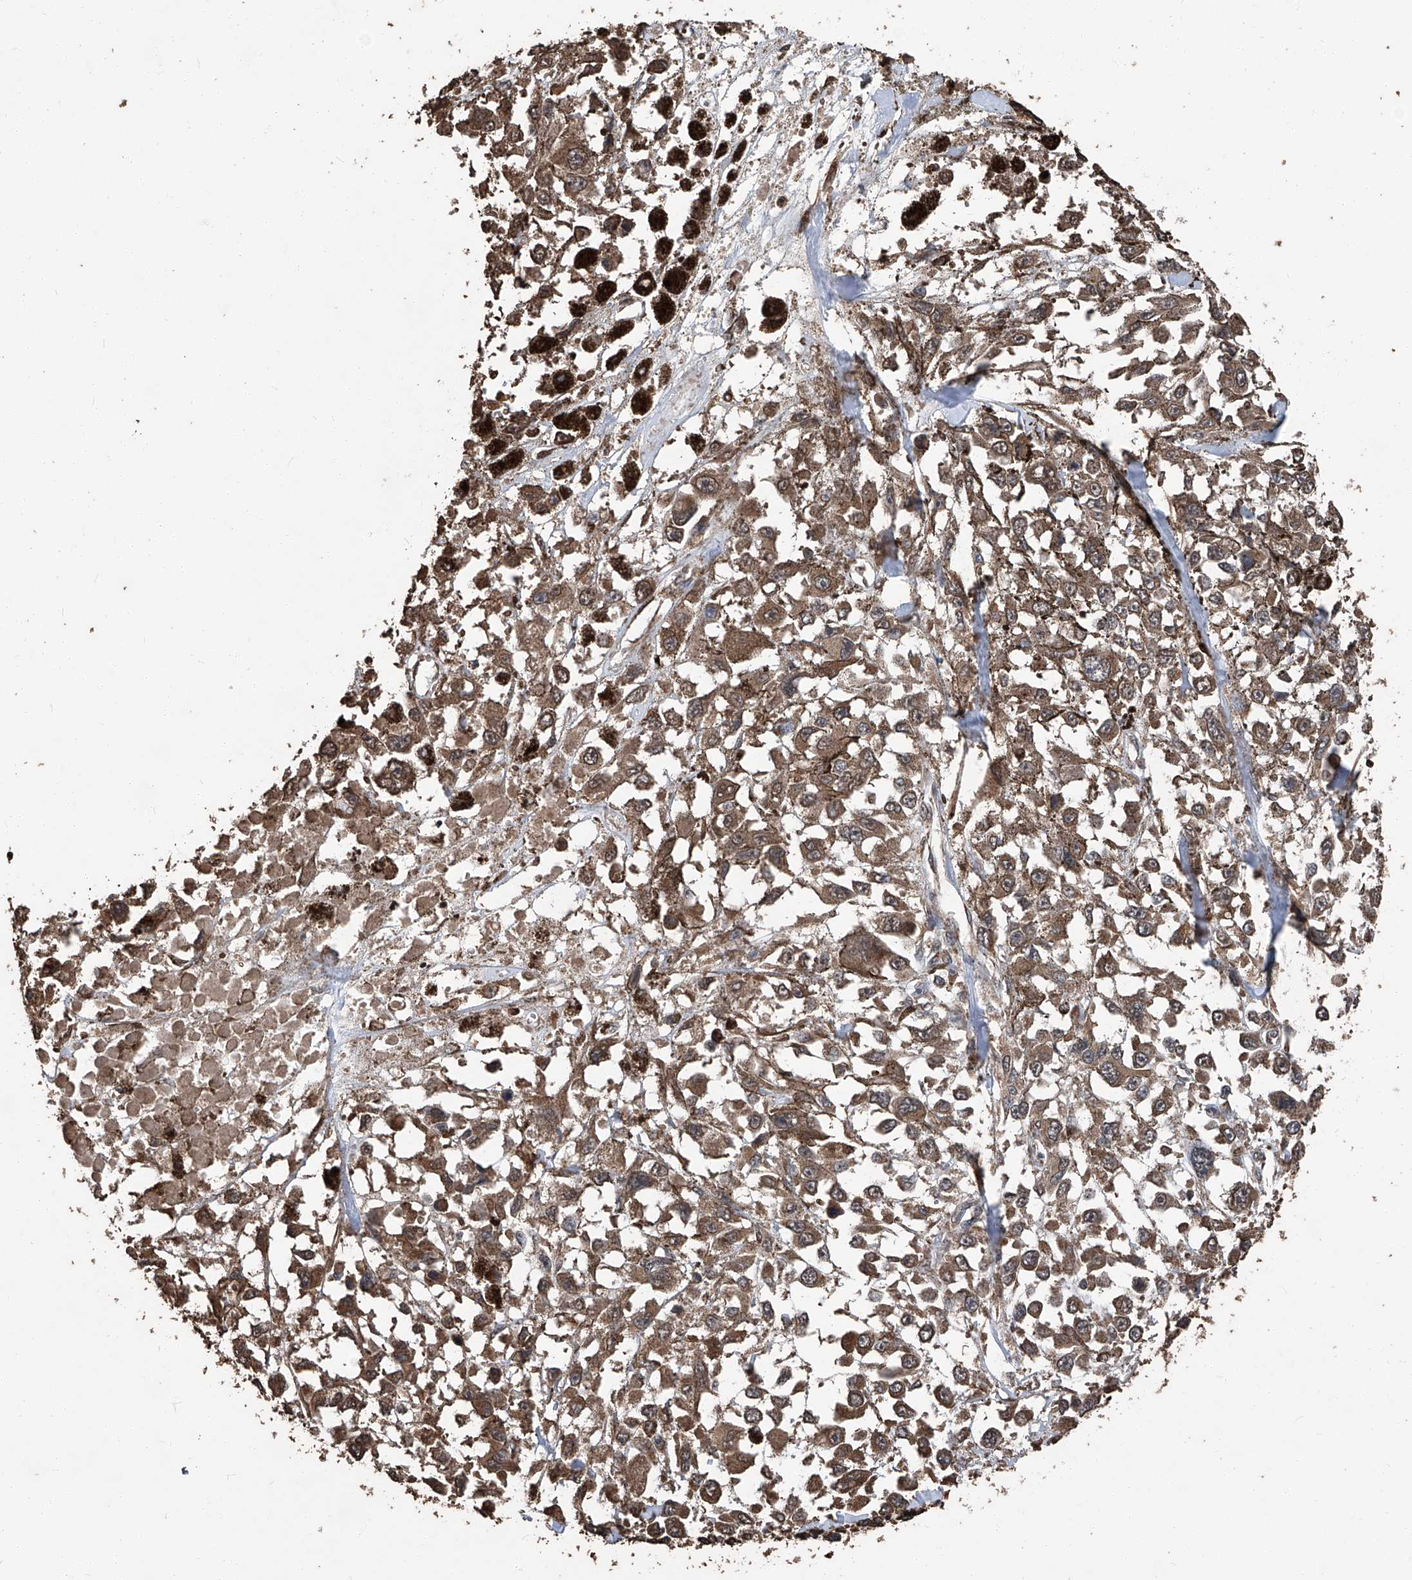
{"staining": {"intensity": "moderate", "quantity": ">75%", "location": "cytoplasmic/membranous"}, "tissue": "melanoma", "cell_type": "Tumor cells", "image_type": "cancer", "snomed": [{"axis": "morphology", "description": "Malignant melanoma, Metastatic site"}, {"axis": "topography", "description": "Lymph node"}], "caption": "This image shows melanoma stained with IHC to label a protein in brown. The cytoplasmic/membranous of tumor cells show moderate positivity for the protein. Nuclei are counter-stained blue.", "gene": "STARD7", "patient": {"sex": "male", "age": 59}}